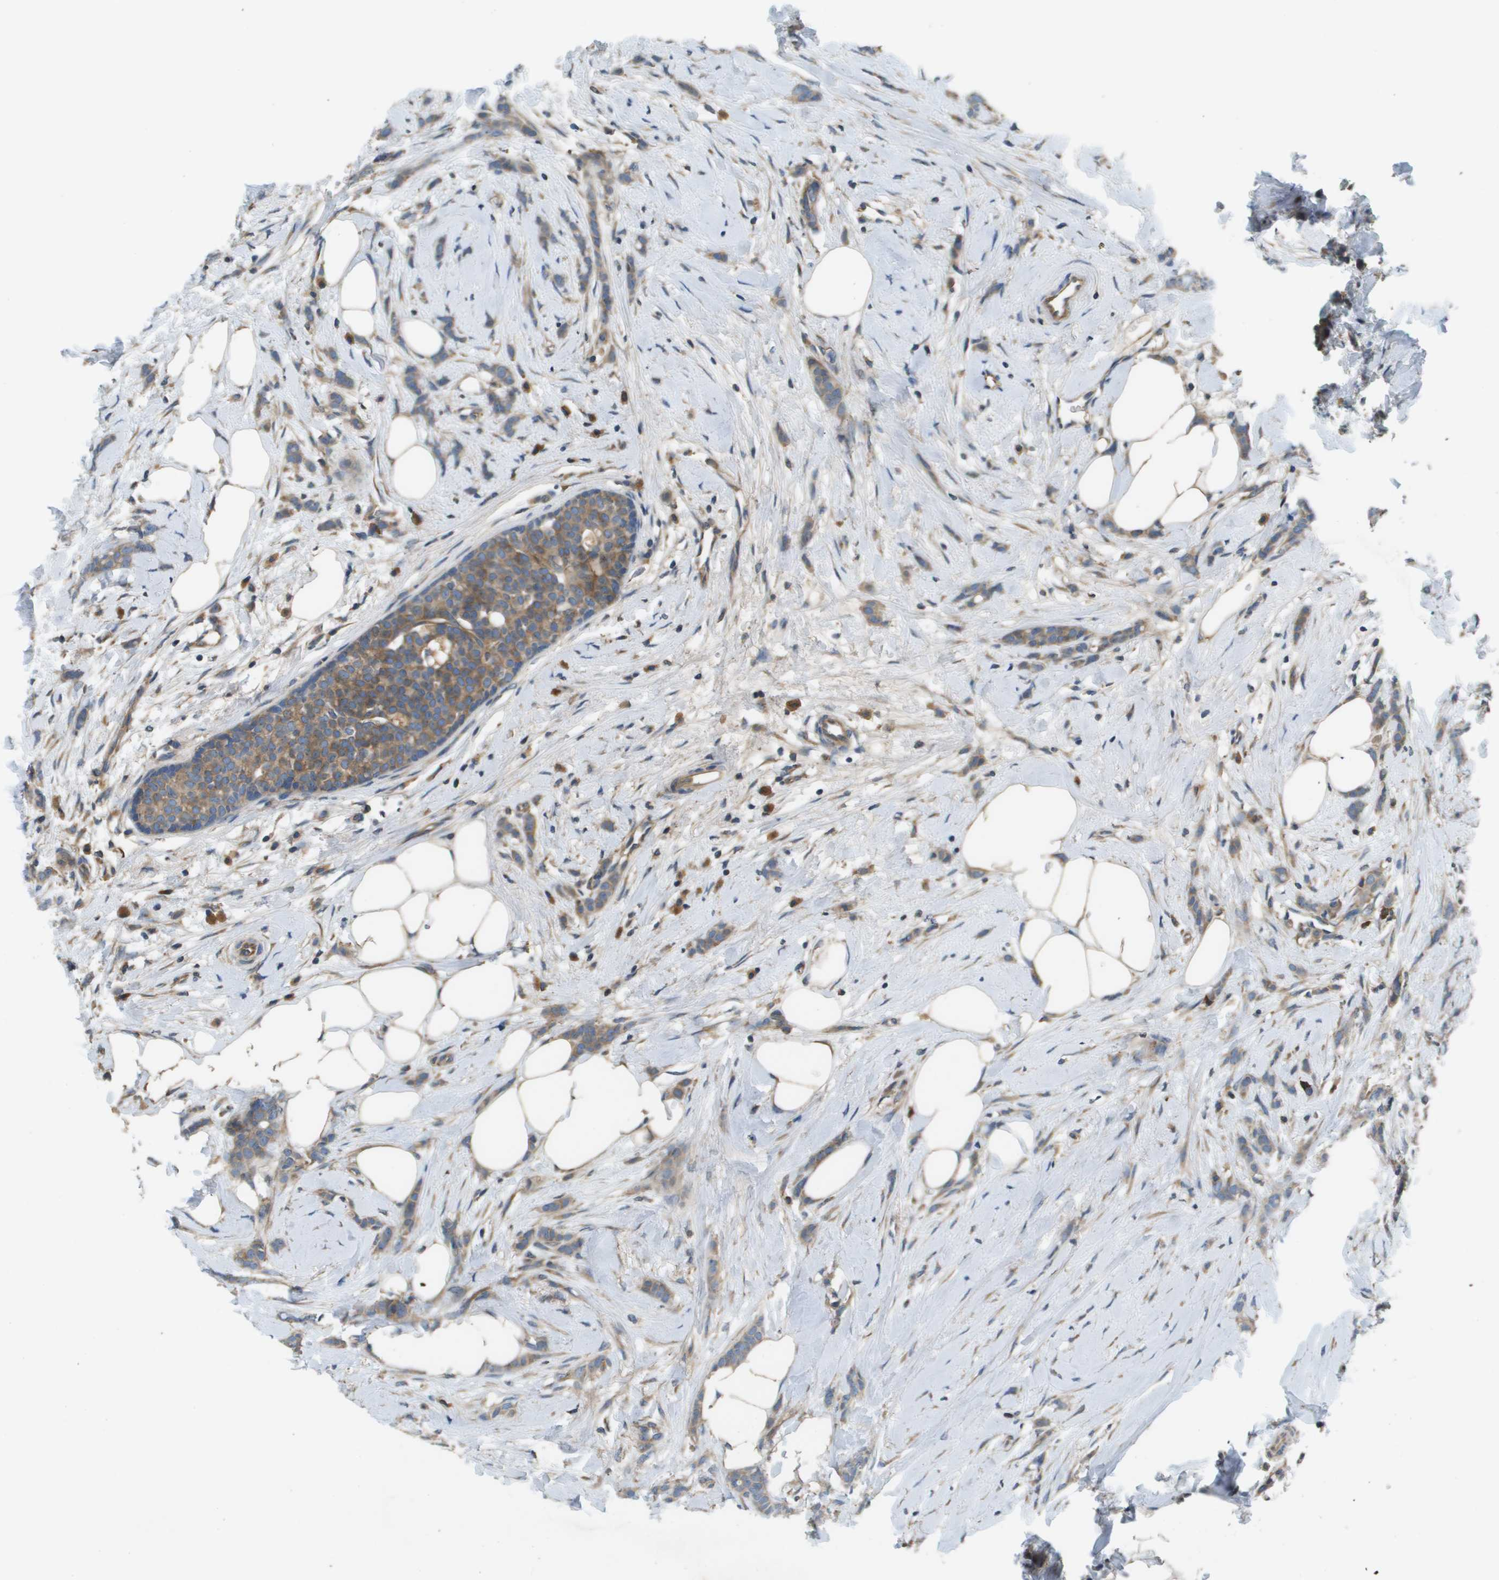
{"staining": {"intensity": "weak", "quantity": ">75%", "location": "cytoplasmic/membranous"}, "tissue": "breast cancer", "cell_type": "Tumor cells", "image_type": "cancer", "snomed": [{"axis": "morphology", "description": "Lobular carcinoma, in situ"}, {"axis": "morphology", "description": "Lobular carcinoma"}, {"axis": "topography", "description": "Breast"}], "caption": "Immunohistochemical staining of human breast cancer exhibits low levels of weak cytoplasmic/membranous protein staining in about >75% of tumor cells.", "gene": "SAMSN1", "patient": {"sex": "female", "age": 41}}